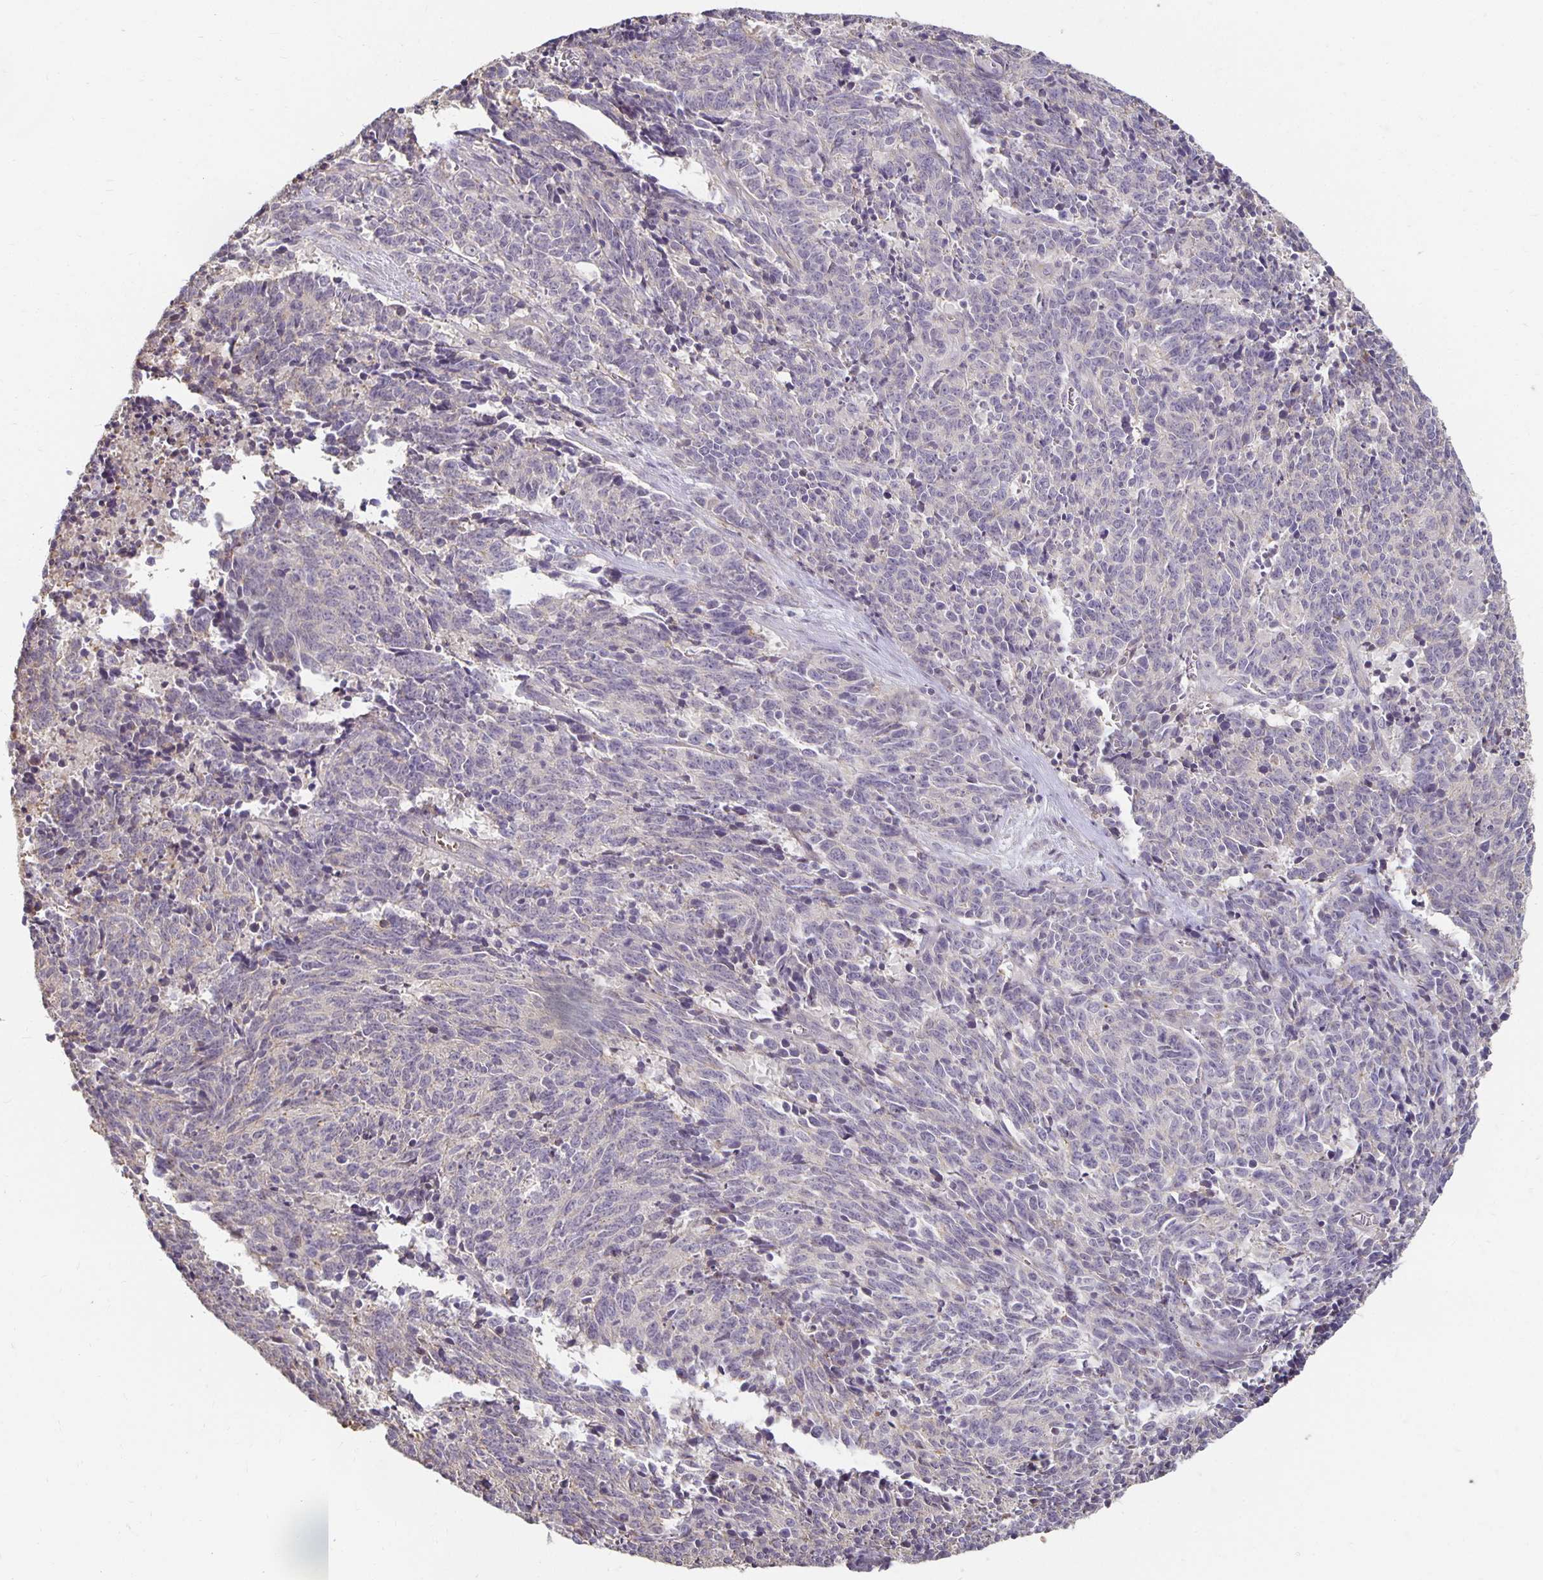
{"staining": {"intensity": "negative", "quantity": "none", "location": "none"}, "tissue": "cervical cancer", "cell_type": "Tumor cells", "image_type": "cancer", "snomed": [{"axis": "morphology", "description": "Squamous cell carcinoma, NOS"}, {"axis": "topography", "description": "Cervix"}], "caption": "Immunohistochemical staining of human cervical cancer (squamous cell carcinoma) shows no significant positivity in tumor cells.", "gene": "CST6", "patient": {"sex": "female", "age": 29}}